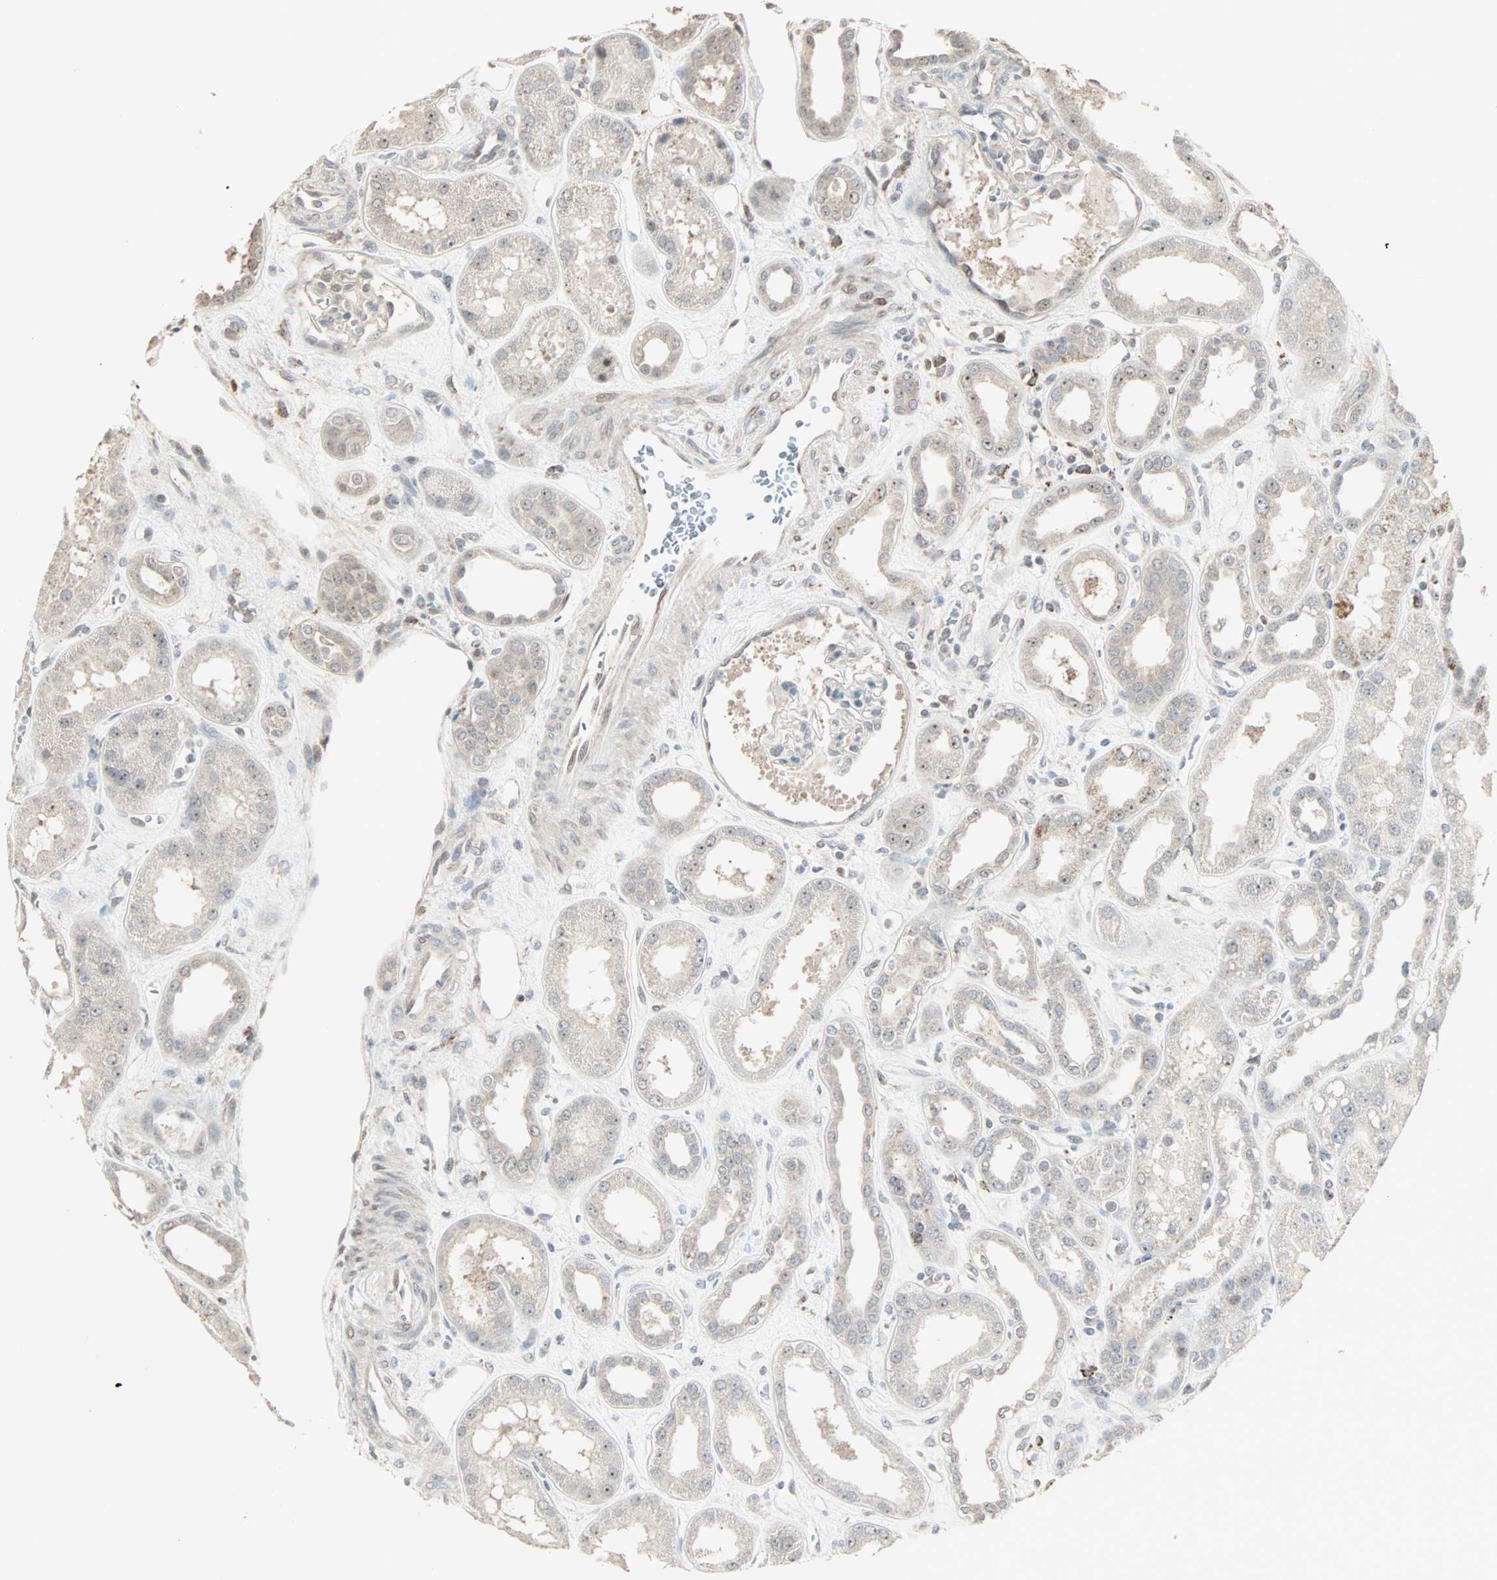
{"staining": {"intensity": "weak", "quantity": "<25%", "location": "cytoplasmic/membranous"}, "tissue": "kidney", "cell_type": "Cells in glomeruli", "image_type": "normal", "snomed": [{"axis": "morphology", "description": "Normal tissue, NOS"}, {"axis": "topography", "description": "Kidney"}], "caption": "Cells in glomeruli show no significant expression in benign kidney. The staining was performed using DAB to visualize the protein expression in brown, while the nuclei were stained in blue with hematoxylin (Magnification: 20x).", "gene": "KDM4A", "patient": {"sex": "male", "age": 59}}